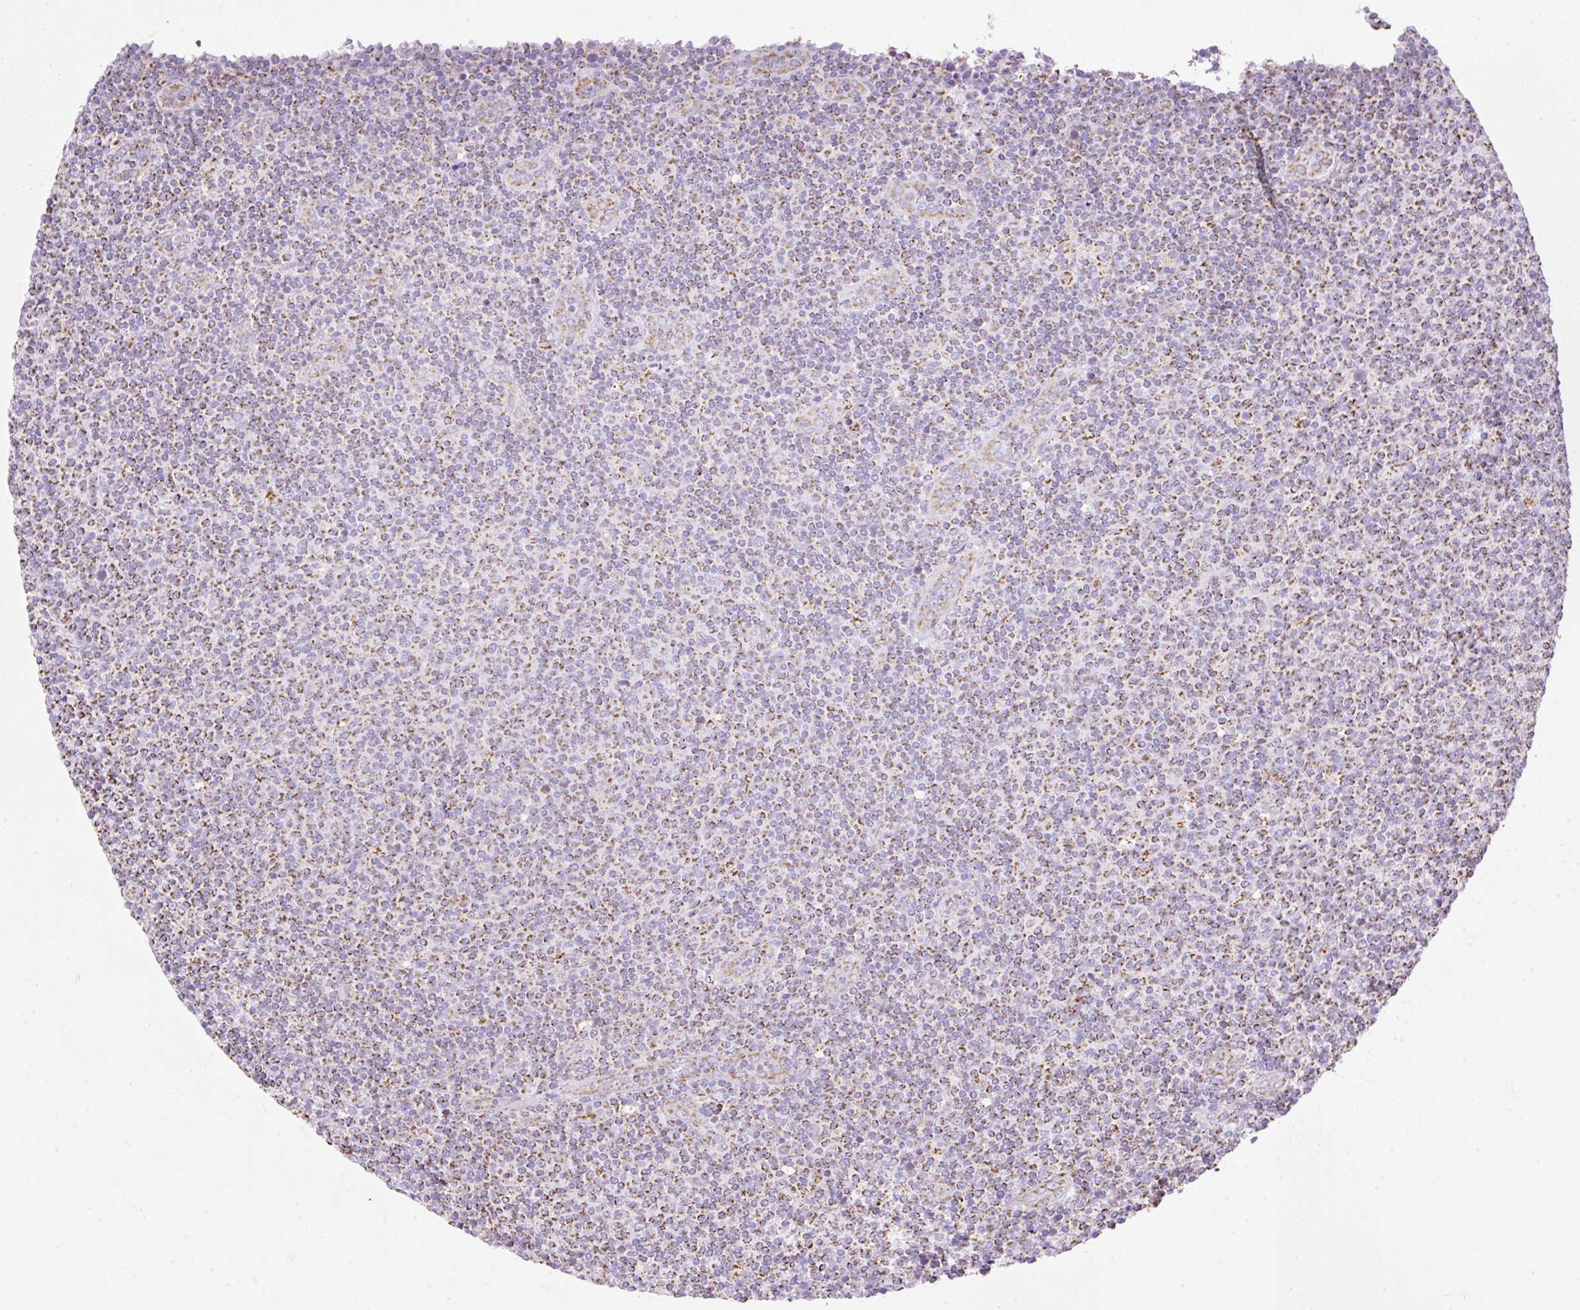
{"staining": {"intensity": "moderate", "quantity": ">75%", "location": "cytoplasmic/membranous"}, "tissue": "lymphoma", "cell_type": "Tumor cells", "image_type": "cancer", "snomed": [{"axis": "morphology", "description": "Malignant lymphoma, non-Hodgkin's type, Low grade"}, {"axis": "topography", "description": "Lymph node"}], "caption": "There is medium levels of moderate cytoplasmic/membranous expression in tumor cells of lymphoma, as demonstrated by immunohistochemical staining (brown color).", "gene": "DAAM2", "patient": {"sex": "male", "age": 66}}